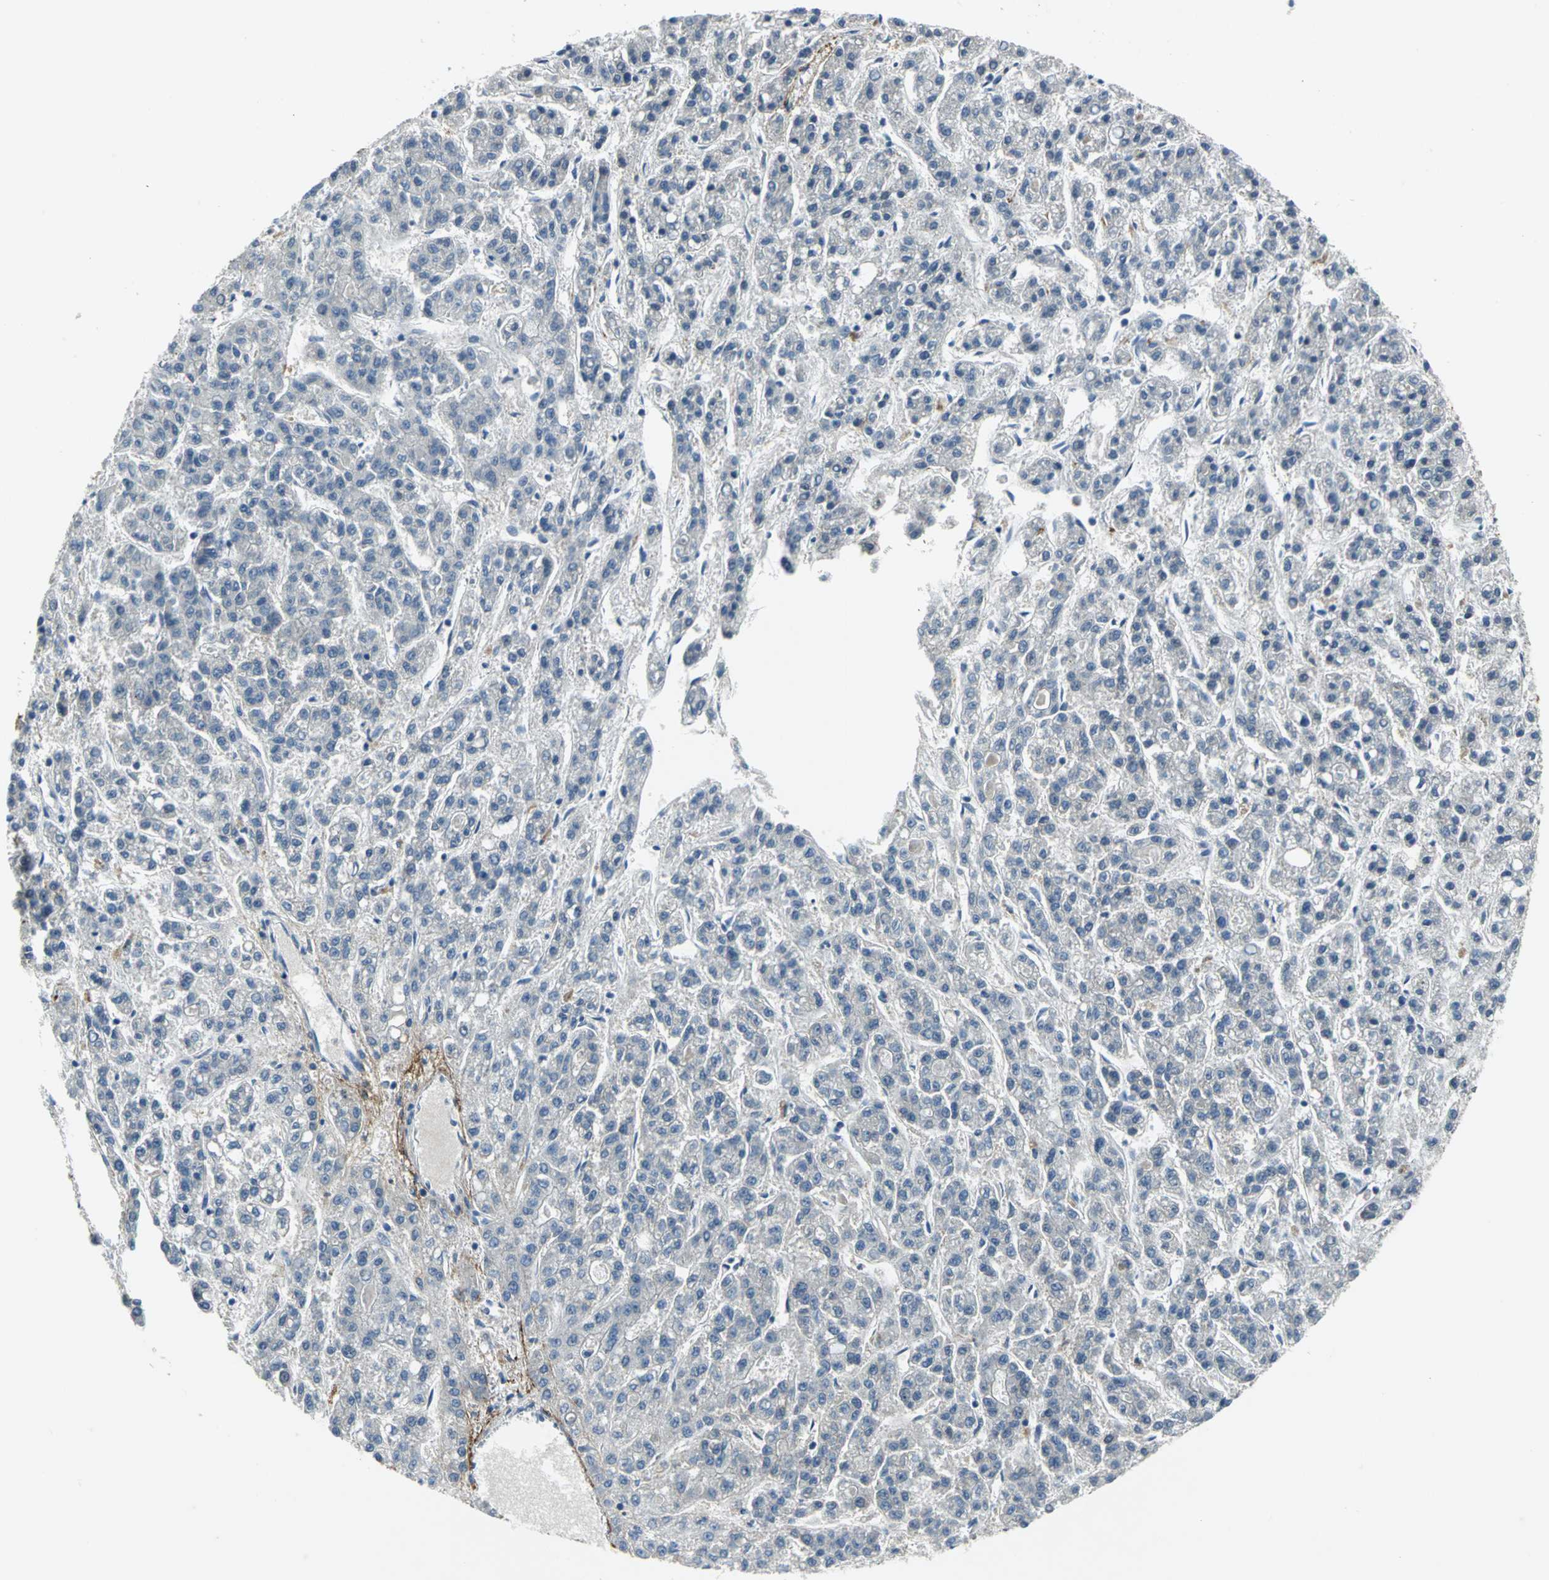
{"staining": {"intensity": "negative", "quantity": "none", "location": "none"}, "tissue": "liver cancer", "cell_type": "Tumor cells", "image_type": "cancer", "snomed": [{"axis": "morphology", "description": "Carcinoma, Hepatocellular, NOS"}, {"axis": "topography", "description": "Liver"}], "caption": "The immunohistochemistry photomicrograph has no significant expression in tumor cells of liver hepatocellular carcinoma tissue. The staining was performed using DAB (3,3'-diaminobenzidine) to visualize the protein expression in brown, while the nuclei were stained in blue with hematoxylin (Magnification: 20x).", "gene": "SLC16A7", "patient": {"sex": "male", "age": 70}}